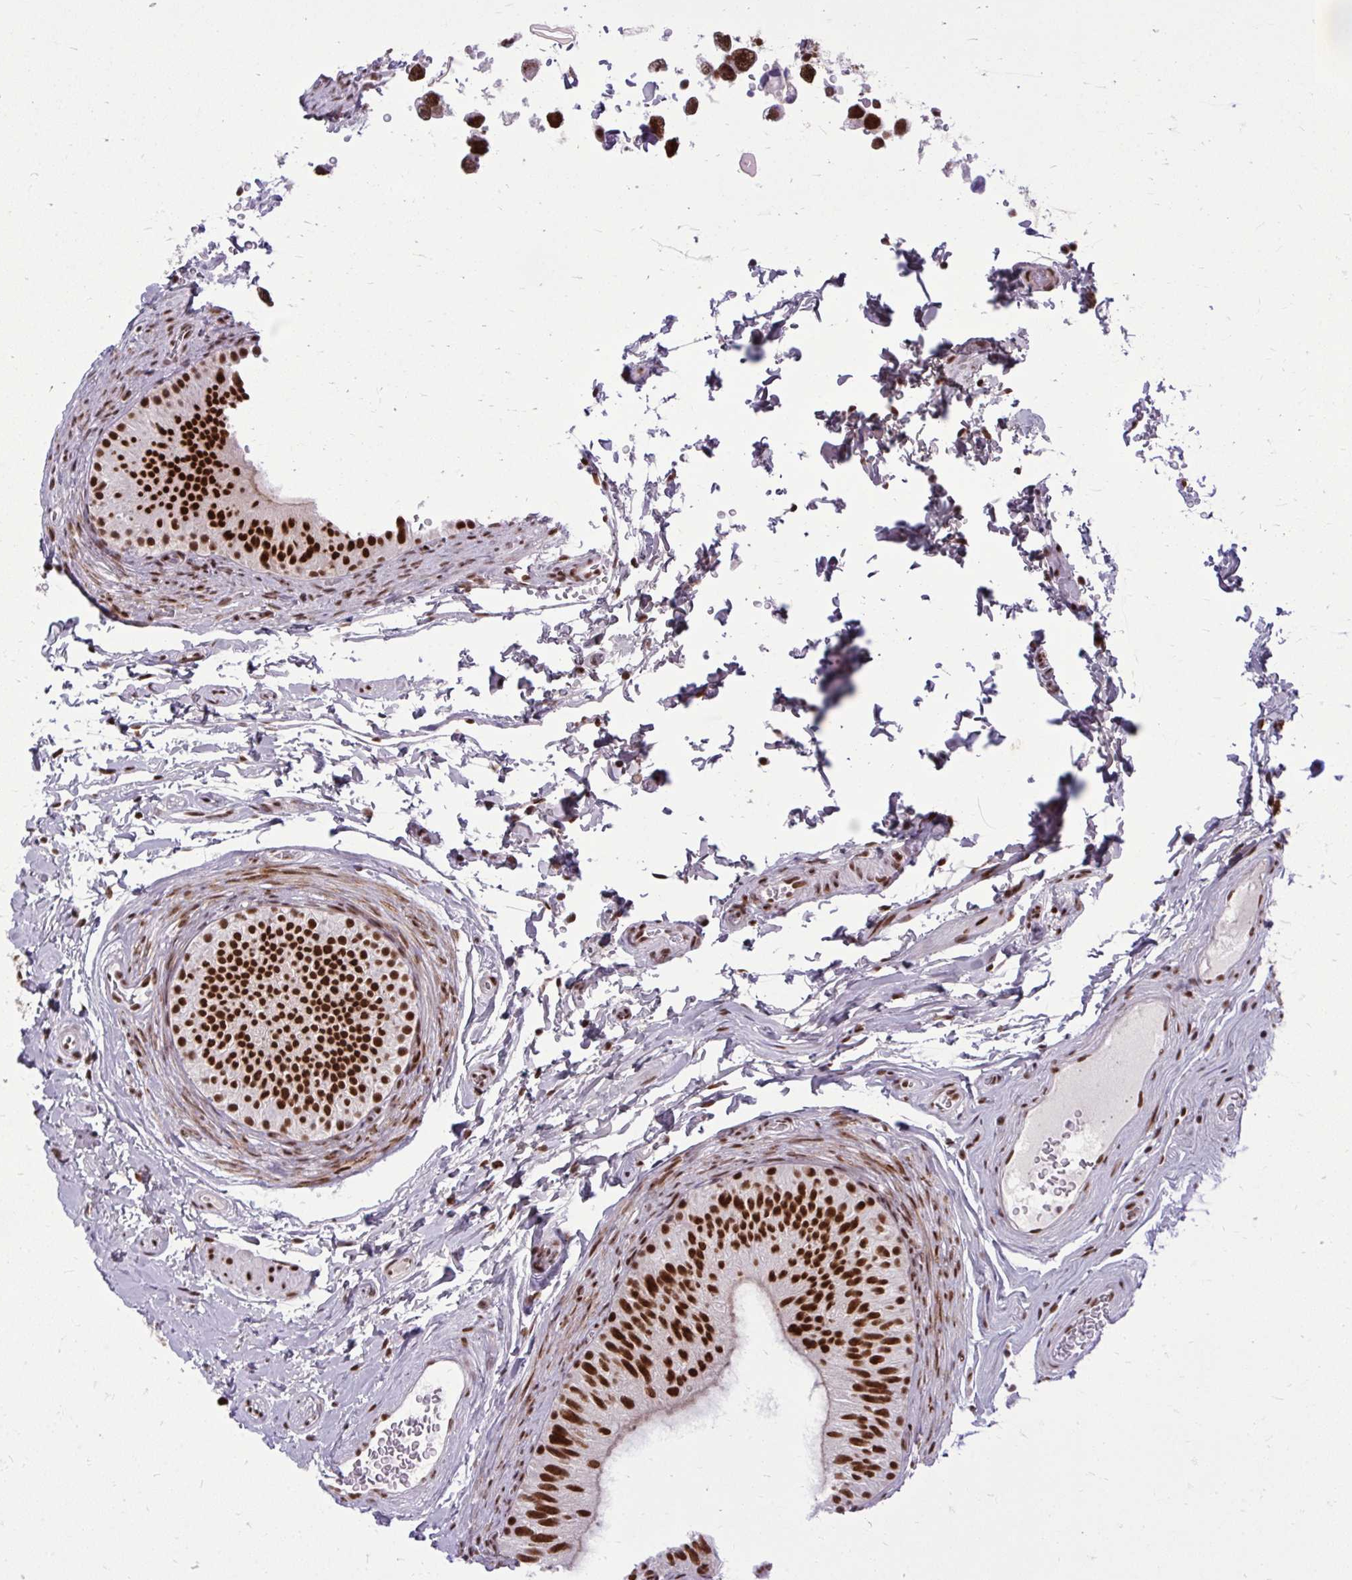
{"staining": {"intensity": "strong", "quantity": ">75%", "location": "nuclear"}, "tissue": "epididymis", "cell_type": "Glandular cells", "image_type": "normal", "snomed": [{"axis": "morphology", "description": "Normal tissue, NOS"}, {"axis": "topography", "description": "Epididymis, spermatic cord, NOS"}, {"axis": "topography", "description": "Epididymis"}], "caption": "Brown immunohistochemical staining in normal epididymis displays strong nuclear expression in approximately >75% of glandular cells.", "gene": "CDYL", "patient": {"sex": "male", "age": 31}}